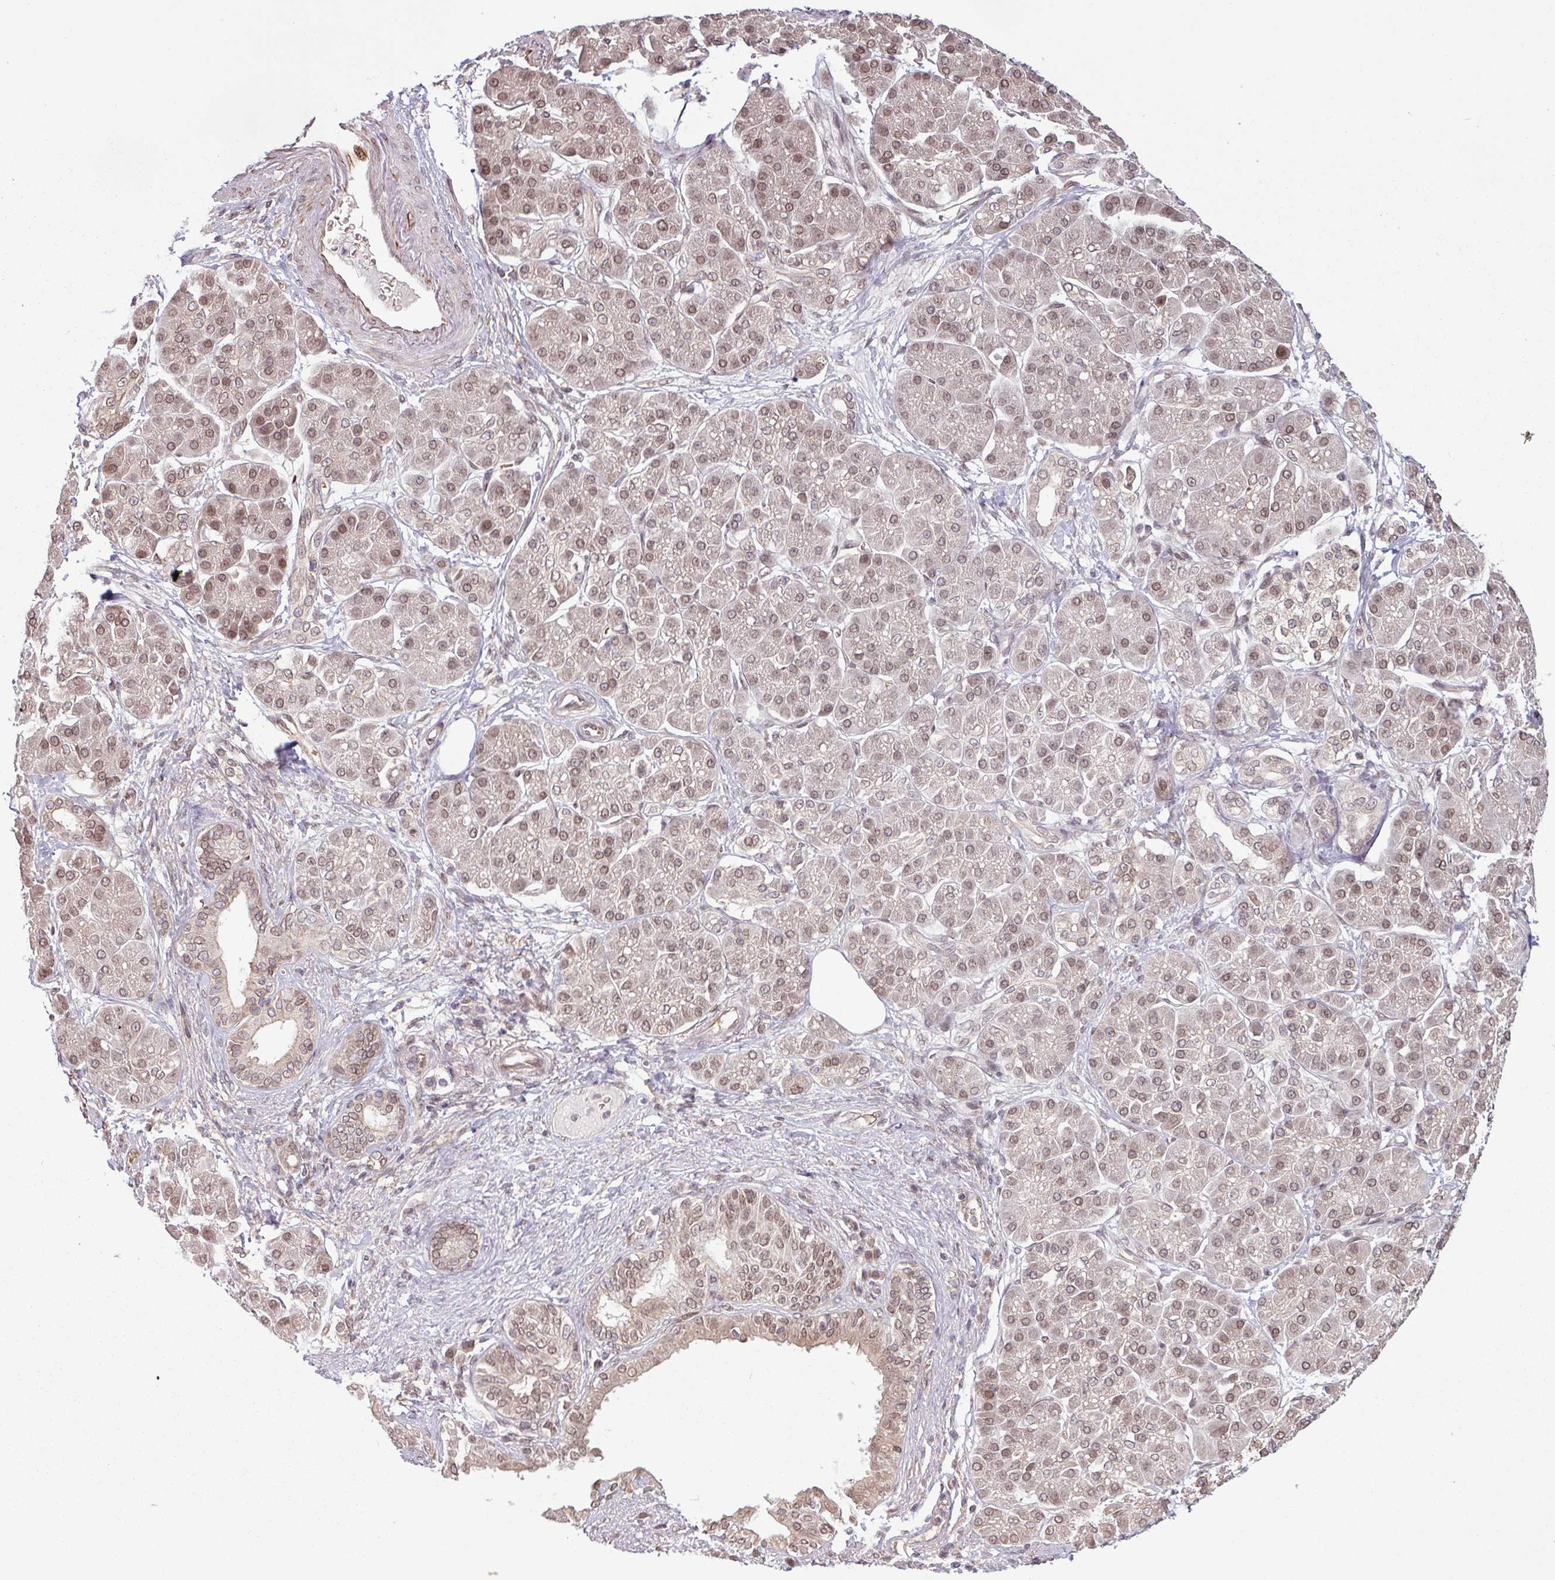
{"staining": {"intensity": "moderate", "quantity": "25%-75%", "location": "nuclear"}, "tissue": "pancreatic cancer", "cell_type": "Tumor cells", "image_type": "cancer", "snomed": [{"axis": "morphology", "description": "Adenocarcinoma, NOS"}, {"axis": "topography", "description": "Pancreas"}], "caption": "A medium amount of moderate nuclear expression is appreciated in about 25%-75% of tumor cells in pancreatic adenocarcinoma tissue. (brown staining indicates protein expression, while blue staining denotes nuclei).", "gene": "RBM4B", "patient": {"sex": "female", "age": 73}}